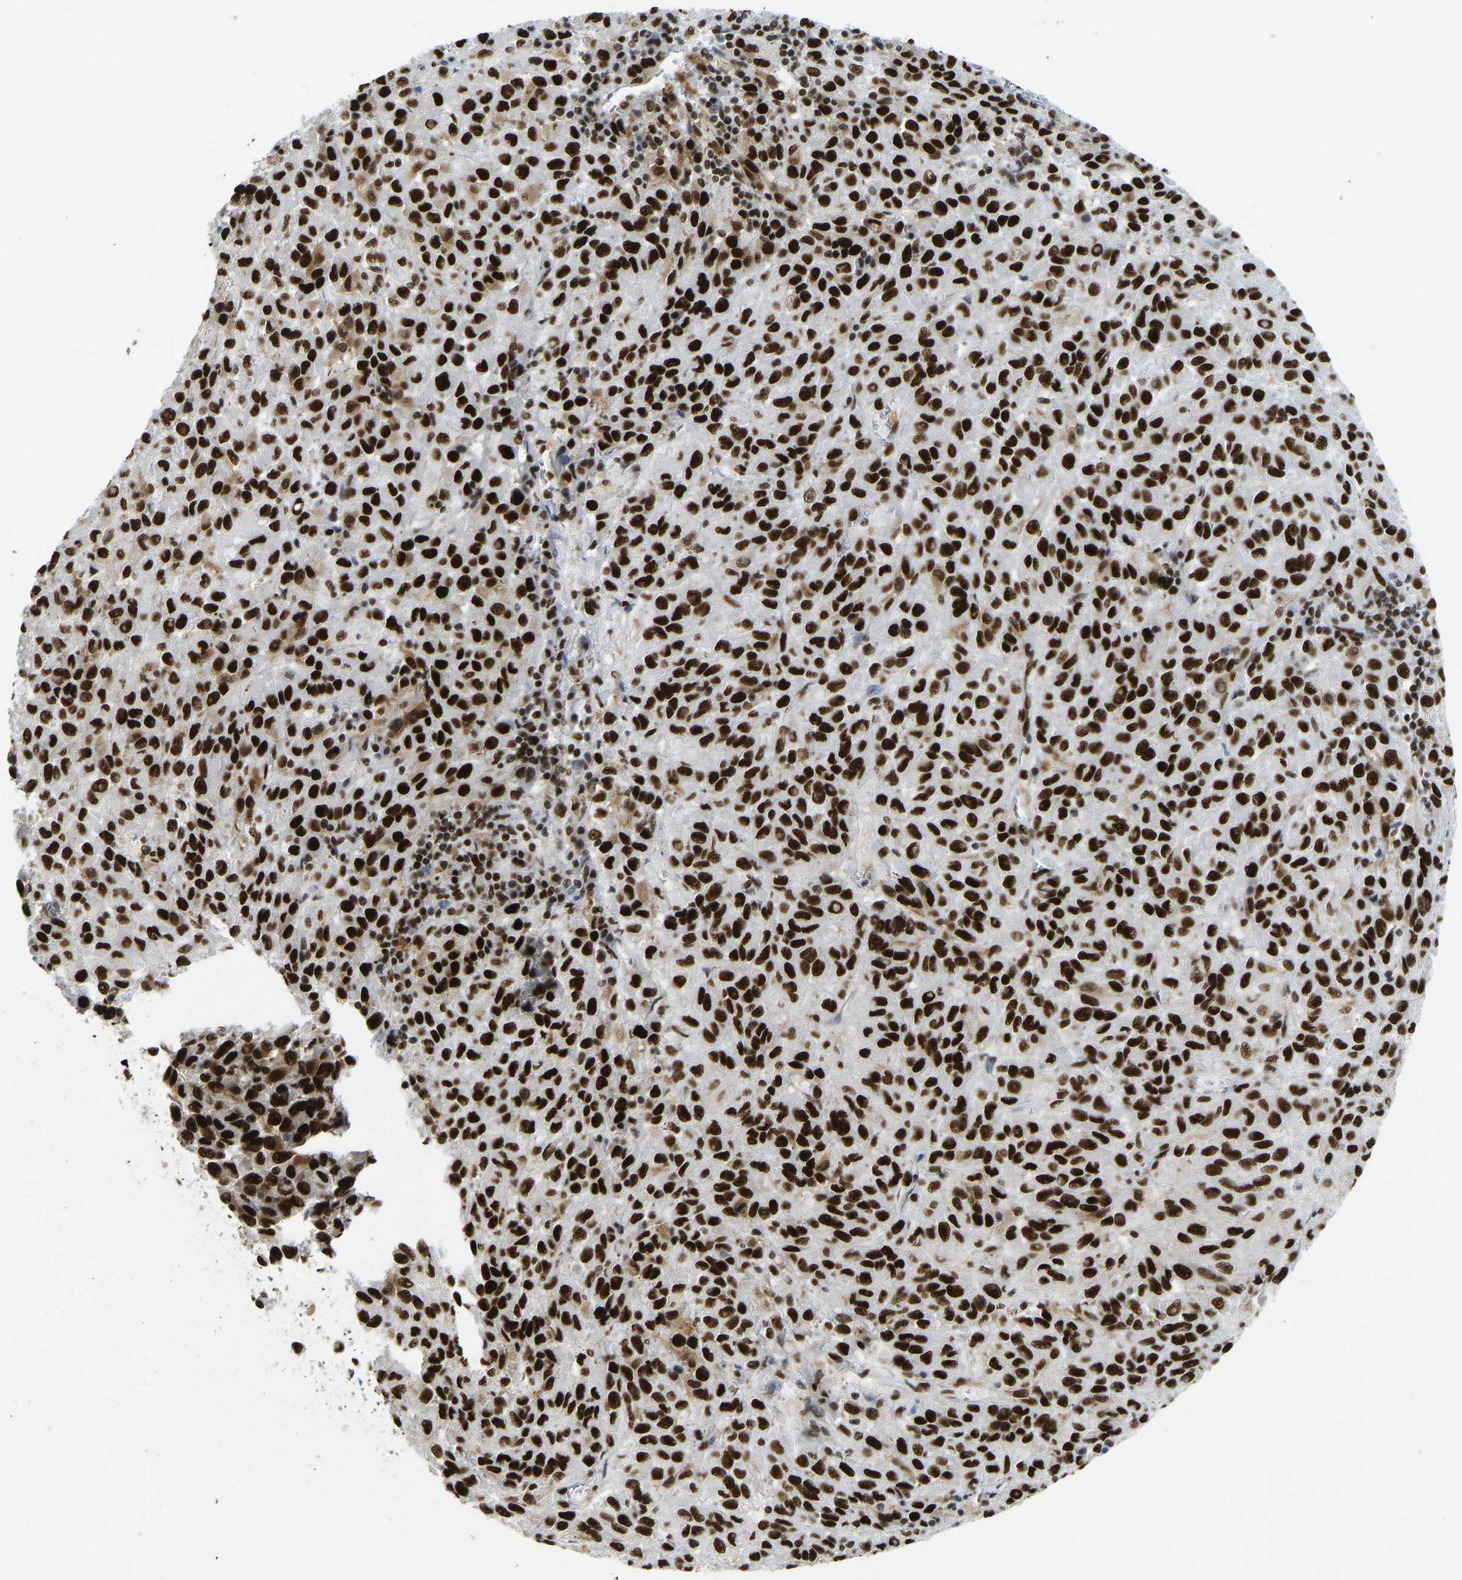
{"staining": {"intensity": "strong", "quantity": ">75%", "location": "nuclear"}, "tissue": "melanoma", "cell_type": "Tumor cells", "image_type": "cancer", "snomed": [{"axis": "morphology", "description": "Malignant melanoma, Metastatic site"}, {"axis": "topography", "description": "Lung"}], "caption": "Strong nuclear protein expression is seen in approximately >75% of tumor cells in melanoma. (IHC, brightfield microscopy, high magnification).", "gene": "FOXK1", "patient": {"sex": "male", "age": 64}}